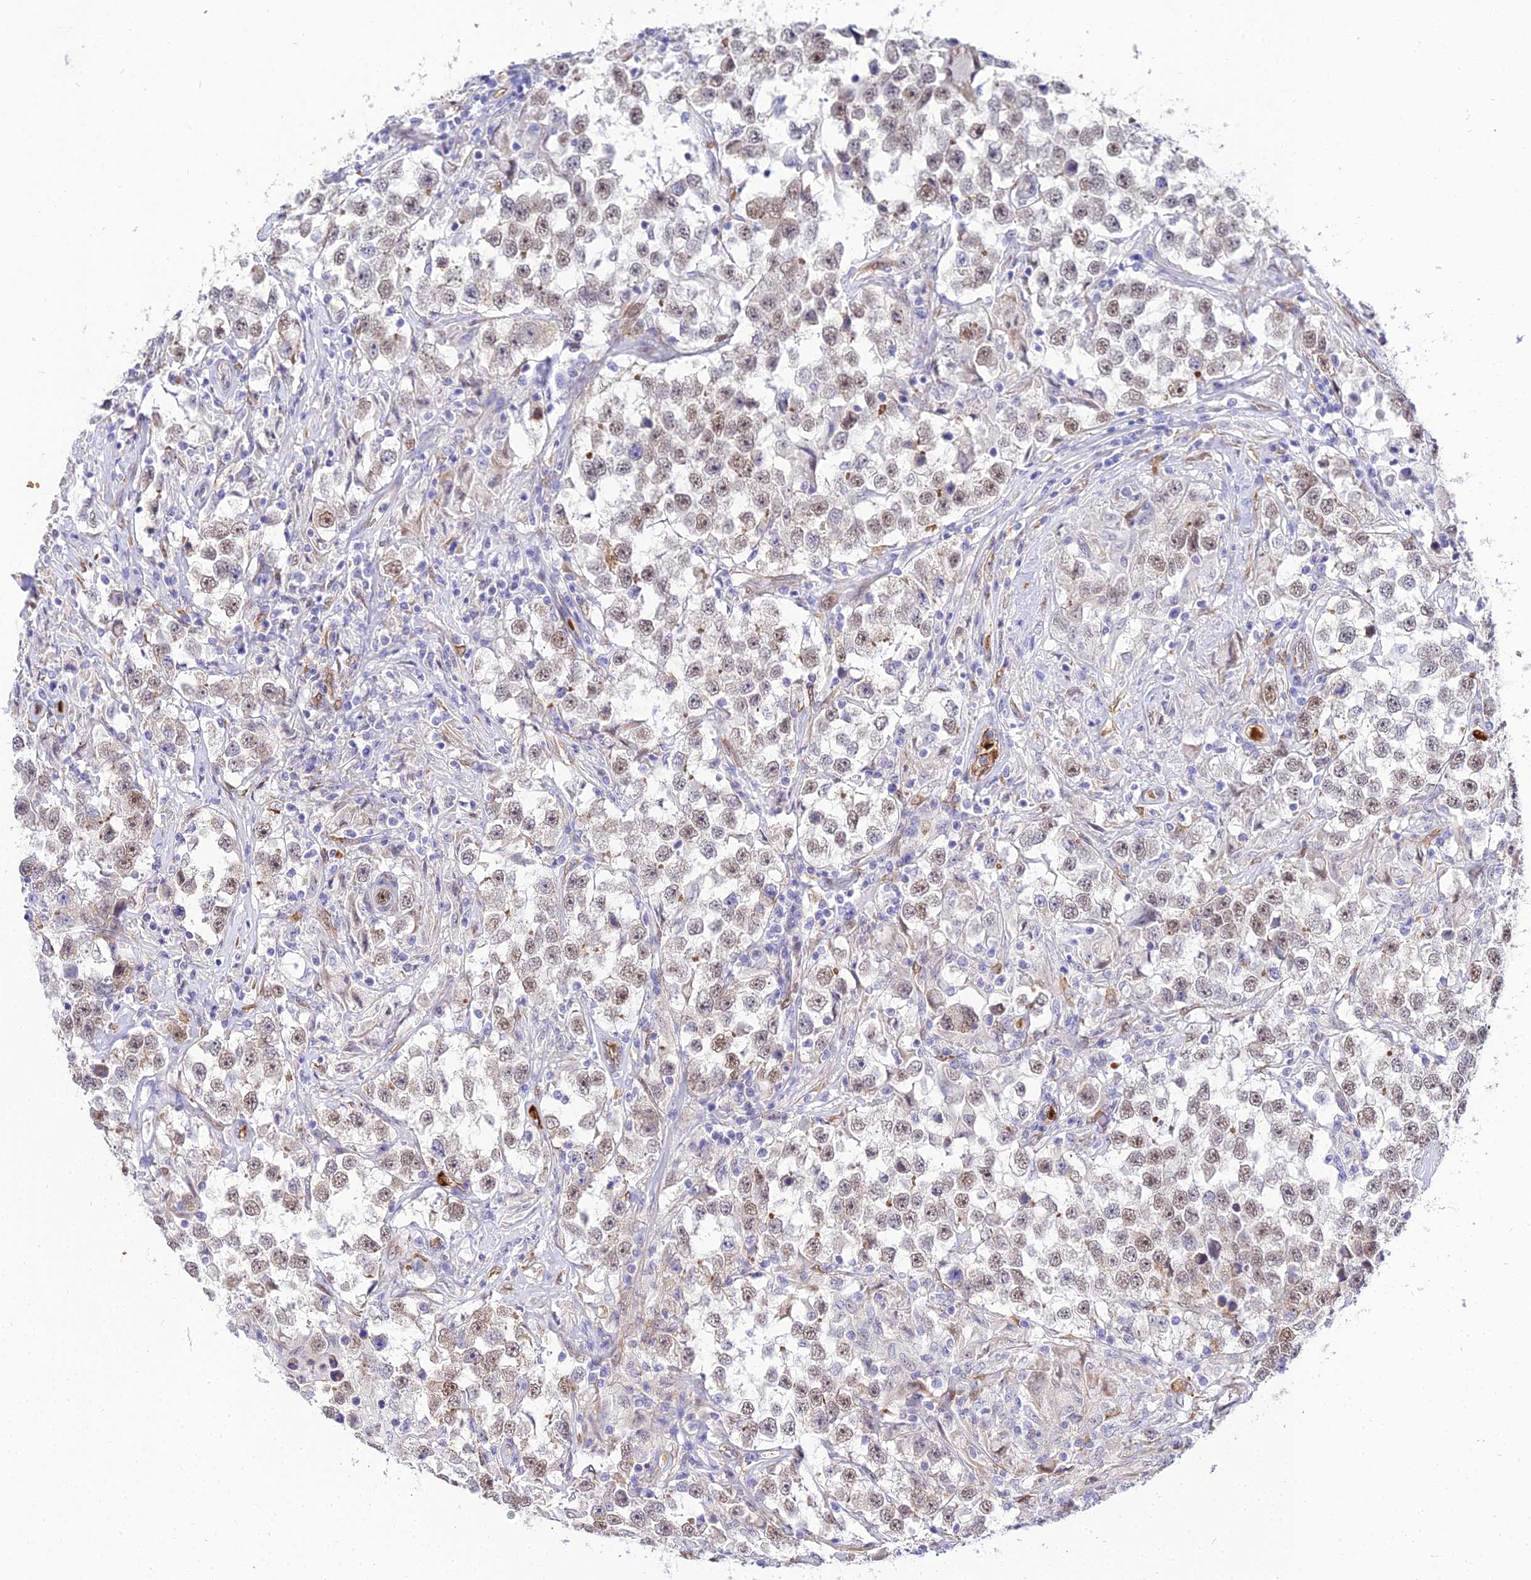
{"staining": {"intensity": "weak", "quantity": "25%-75%", "location": "nuclear"}, "tissue": "testis cancer", "cell_type": "Tumor cells", "image_type": "cancer", "snomed": [{"axis": "morphology", "description": "Seminoma, NOS"}, {"axis": "topography", "description": "Testis"}], "caption": "A brown stain labels weak nuclear positivity of a protein in human testis cancer (seminoma) tumor cells. (Brightfield microscopy of DAB IHC at high magnification).", "gene": "BCL9", "patient": {"sex": "male", "age": 46}}